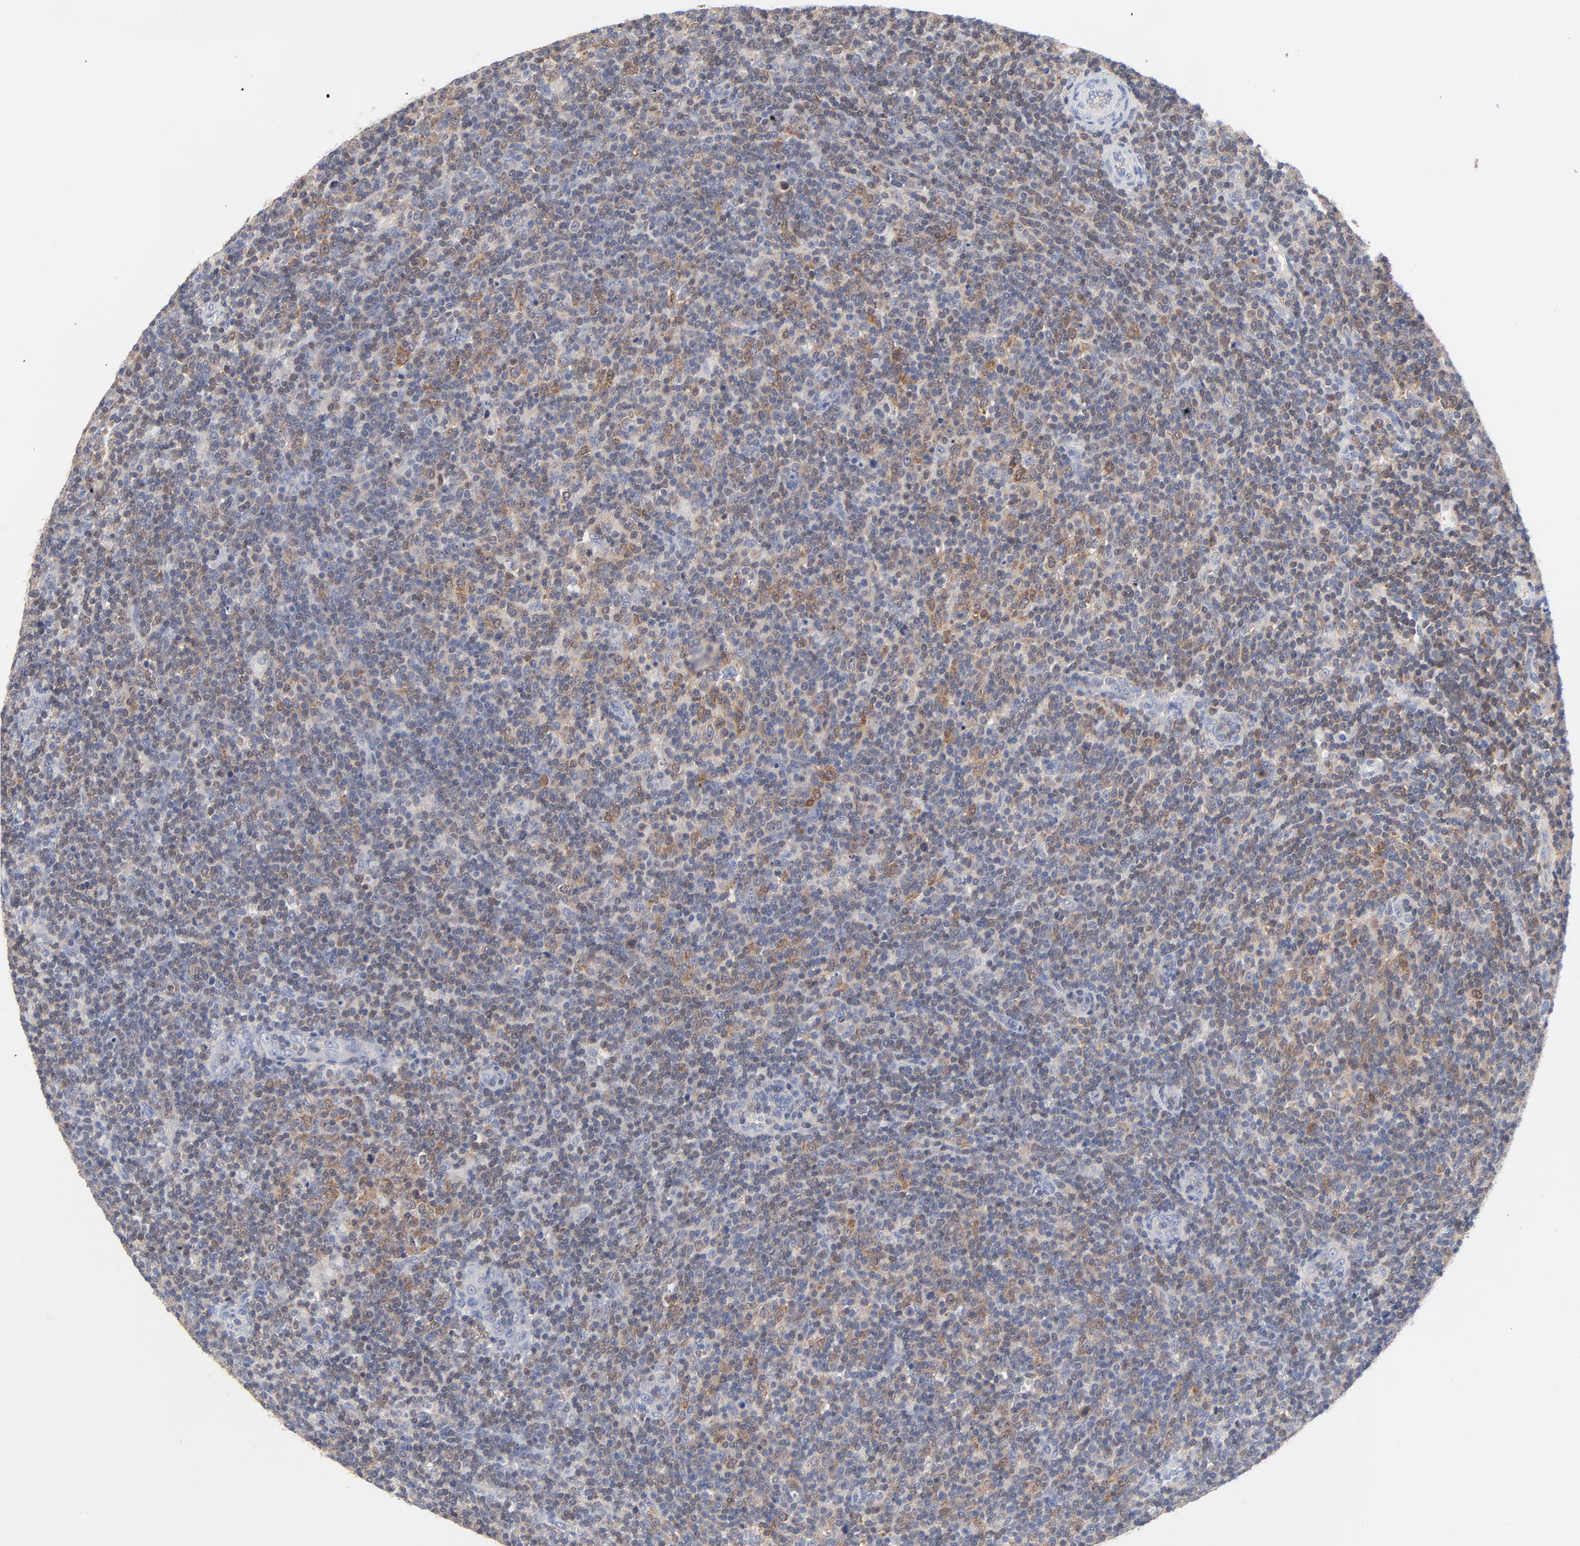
{"staining": {"intensity": "weak", "quantity": ">75%", "location": "cytoplasmic/membranous"}, "tissue": "lymphoma", "cell_type": "Tumor cells", "image_type": "cancer", "snomed": [{"axis": "morphology", "description": "Malignant lymphoma, non-Hodgkin's type, Low grade"}, {"axis": "topography", "description": "Lymph node"}], "caption": "This photomicrograph reveals immunohistochemistry (IHC) staining of lymphoma, with low weak cytoplasmic/membranous staining in approximately >75% of tumor cells.", "gene": "CAB39L", "patient": {"sex": "male", "age": 70}}